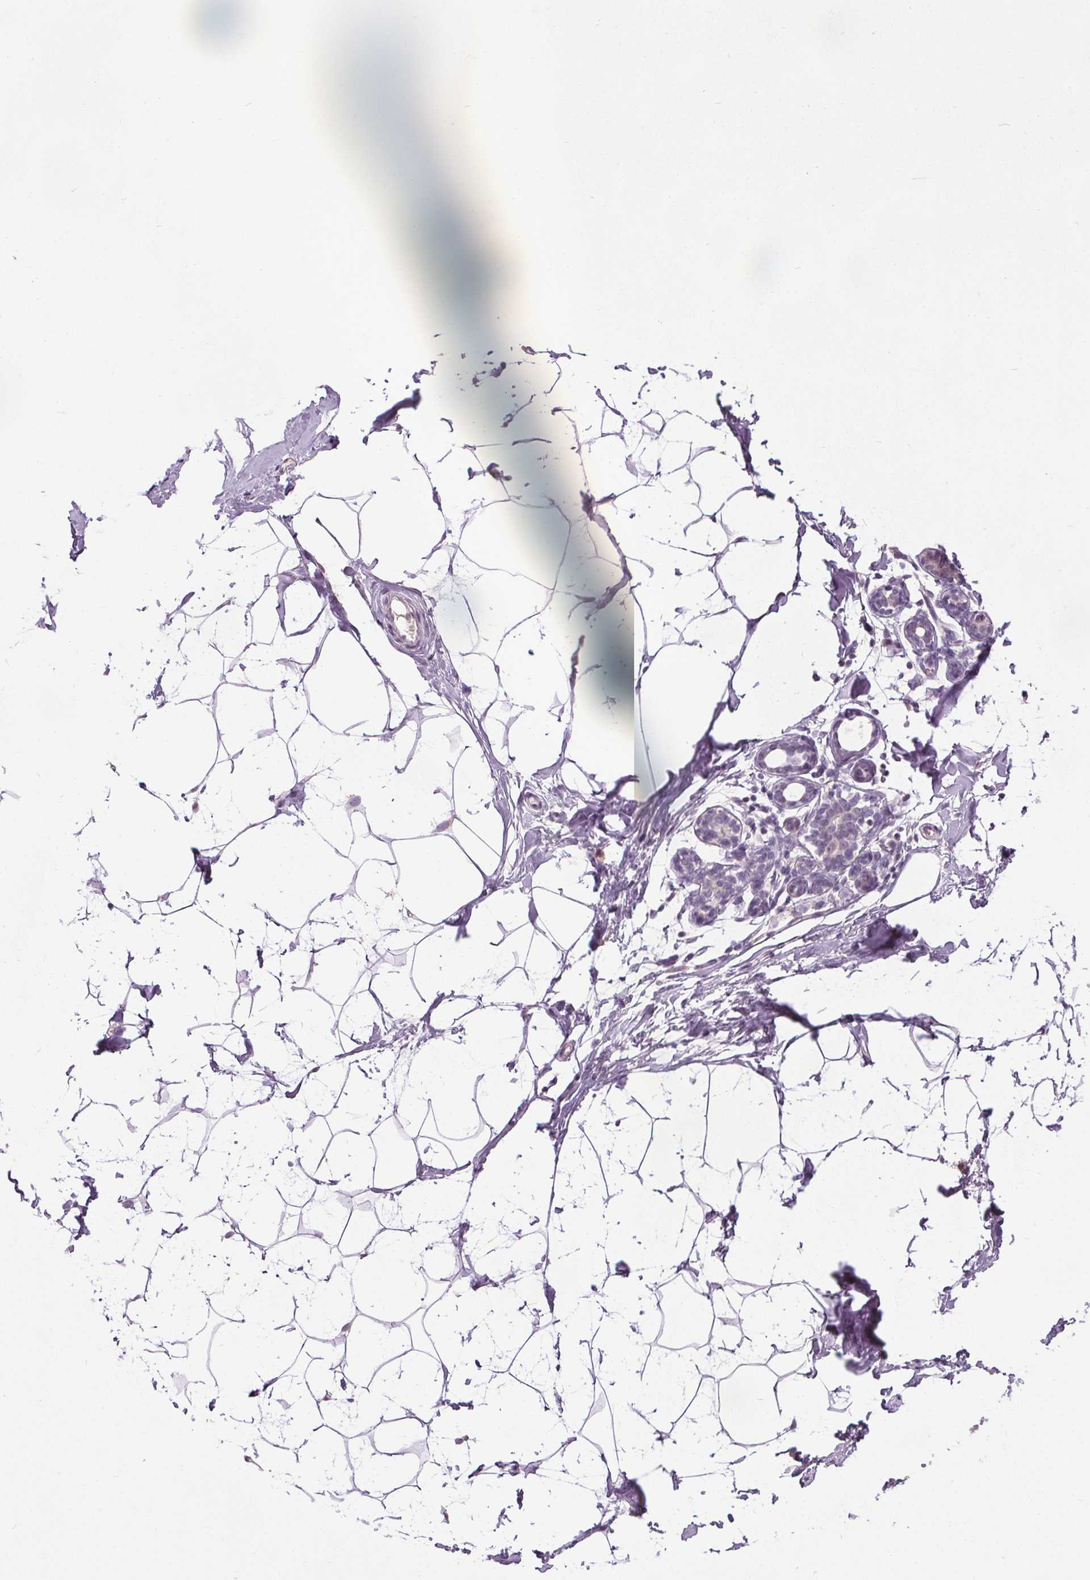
{"staining": {"intensity": "weak", "quantity": "25%-75%", "location": "nuclear"}, "tissue": "breast", "cell_type": "Adipocytes", "image_type": "normal", "snomed": [{"axis": "morphology", "description": "Normal tissue, NOS"}, {"axis": "topography", "description": "Breast"}], "caption": "Breast was stained to show a protein in brown. There is low levels of weak nuclear expression in about 25%-75% of adipocytes.", "gene": "SLC2A9", "patient": {"sex": "female", "age": 32}}